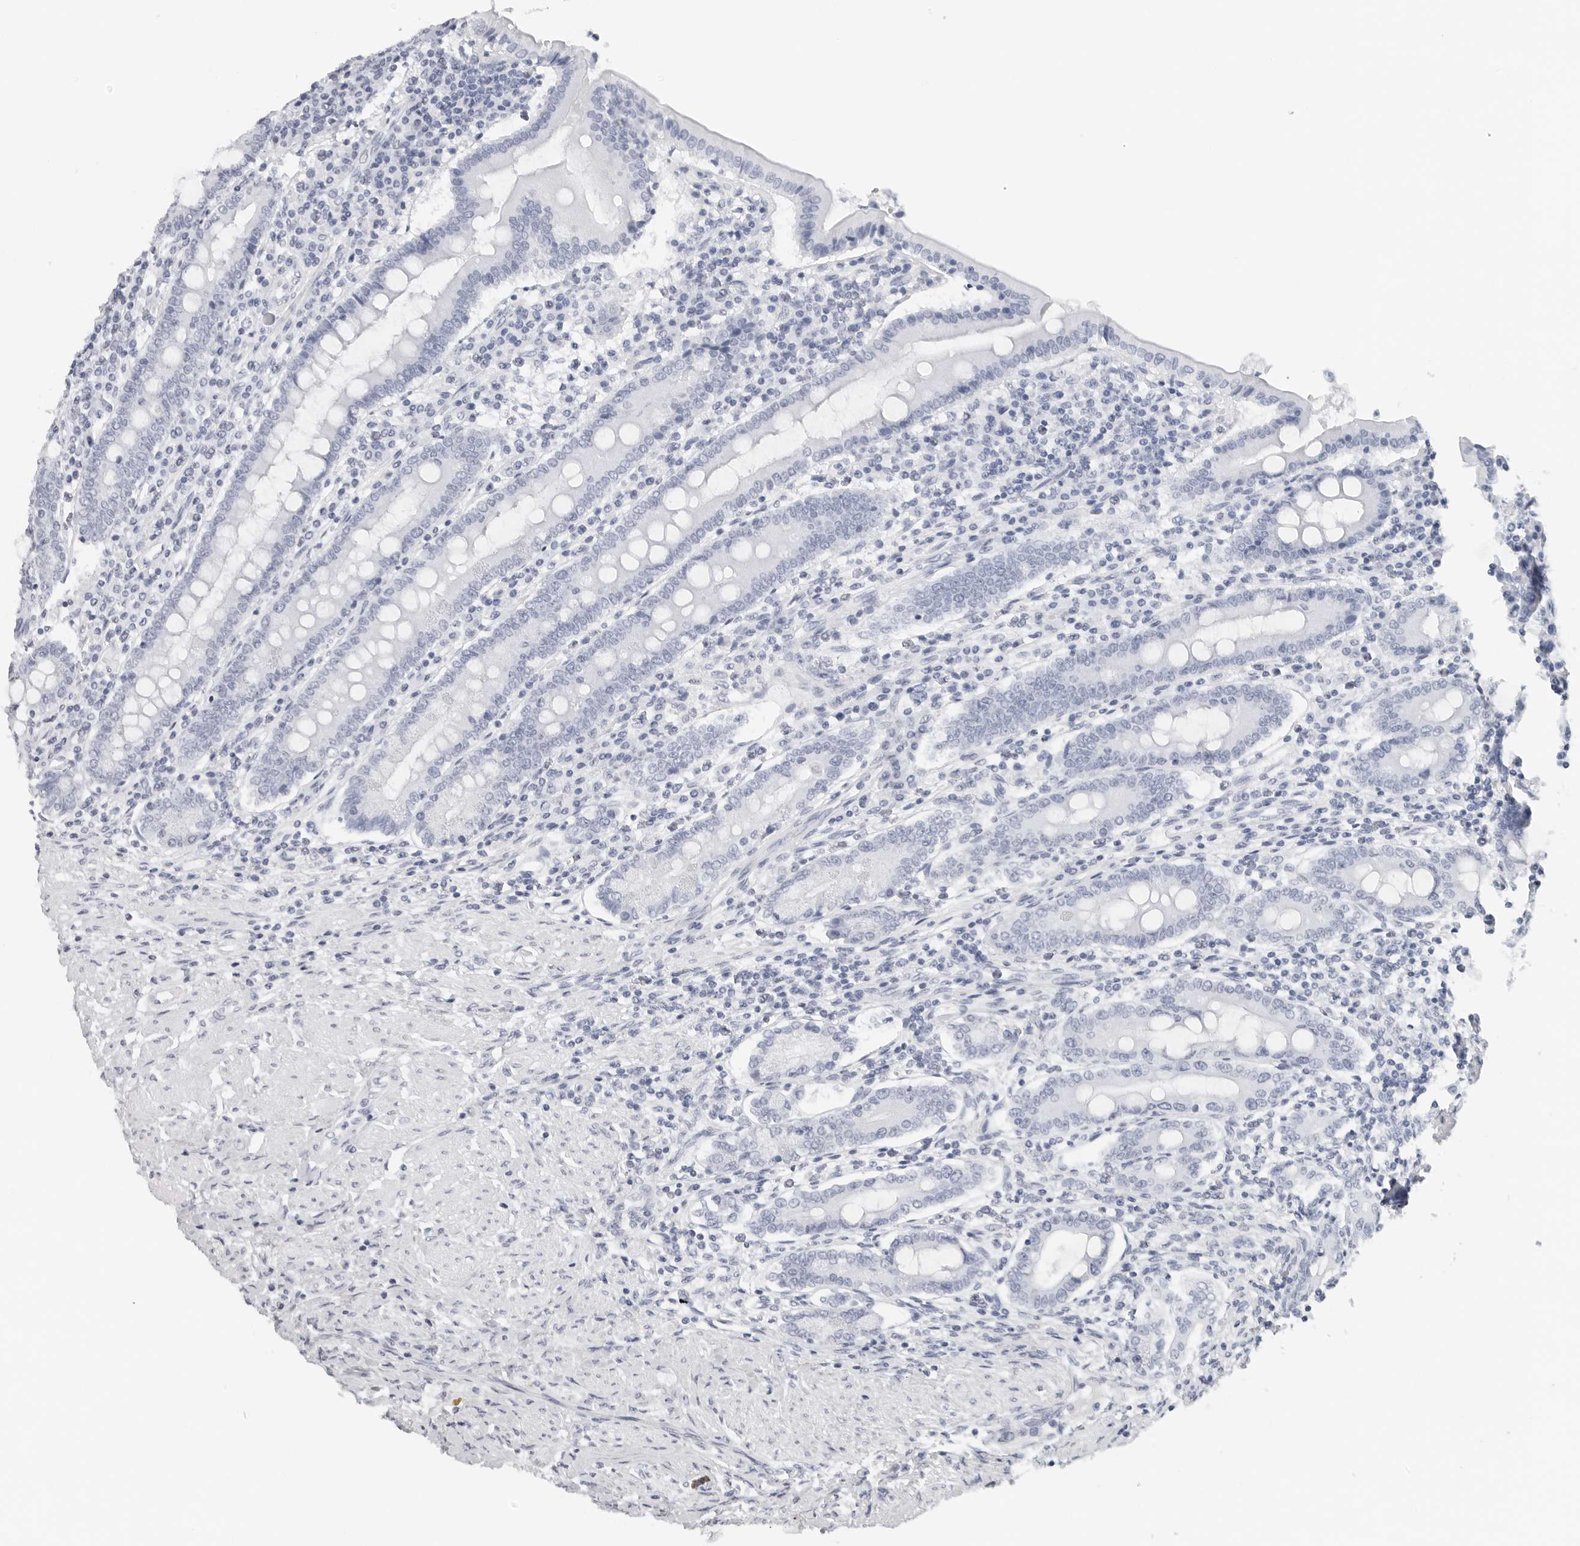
{"staining": {"intensity": "negative", "quantity": "none", "location": "none"}, "tissue": "duodenum", "cell_type": "Glandular cells", "image_type": "normal", "snomed": [{"axis": "morphology", "description": "Normal tissue, NOS"}, {"axis": "morphology", "description": "Adenocarcinoma, NOS"}, {"axis": "topography", "description": "Pancreas"}, {"axis": "topography", "description": "Duodenum"}], "caption": "An immunohistochemistry (IHC) micrograph of normal duodenum is shown. There is no staining in glandular cells of duodenum.", "gene": "CST1", "patient": {"sex": "male", "age": 50}}